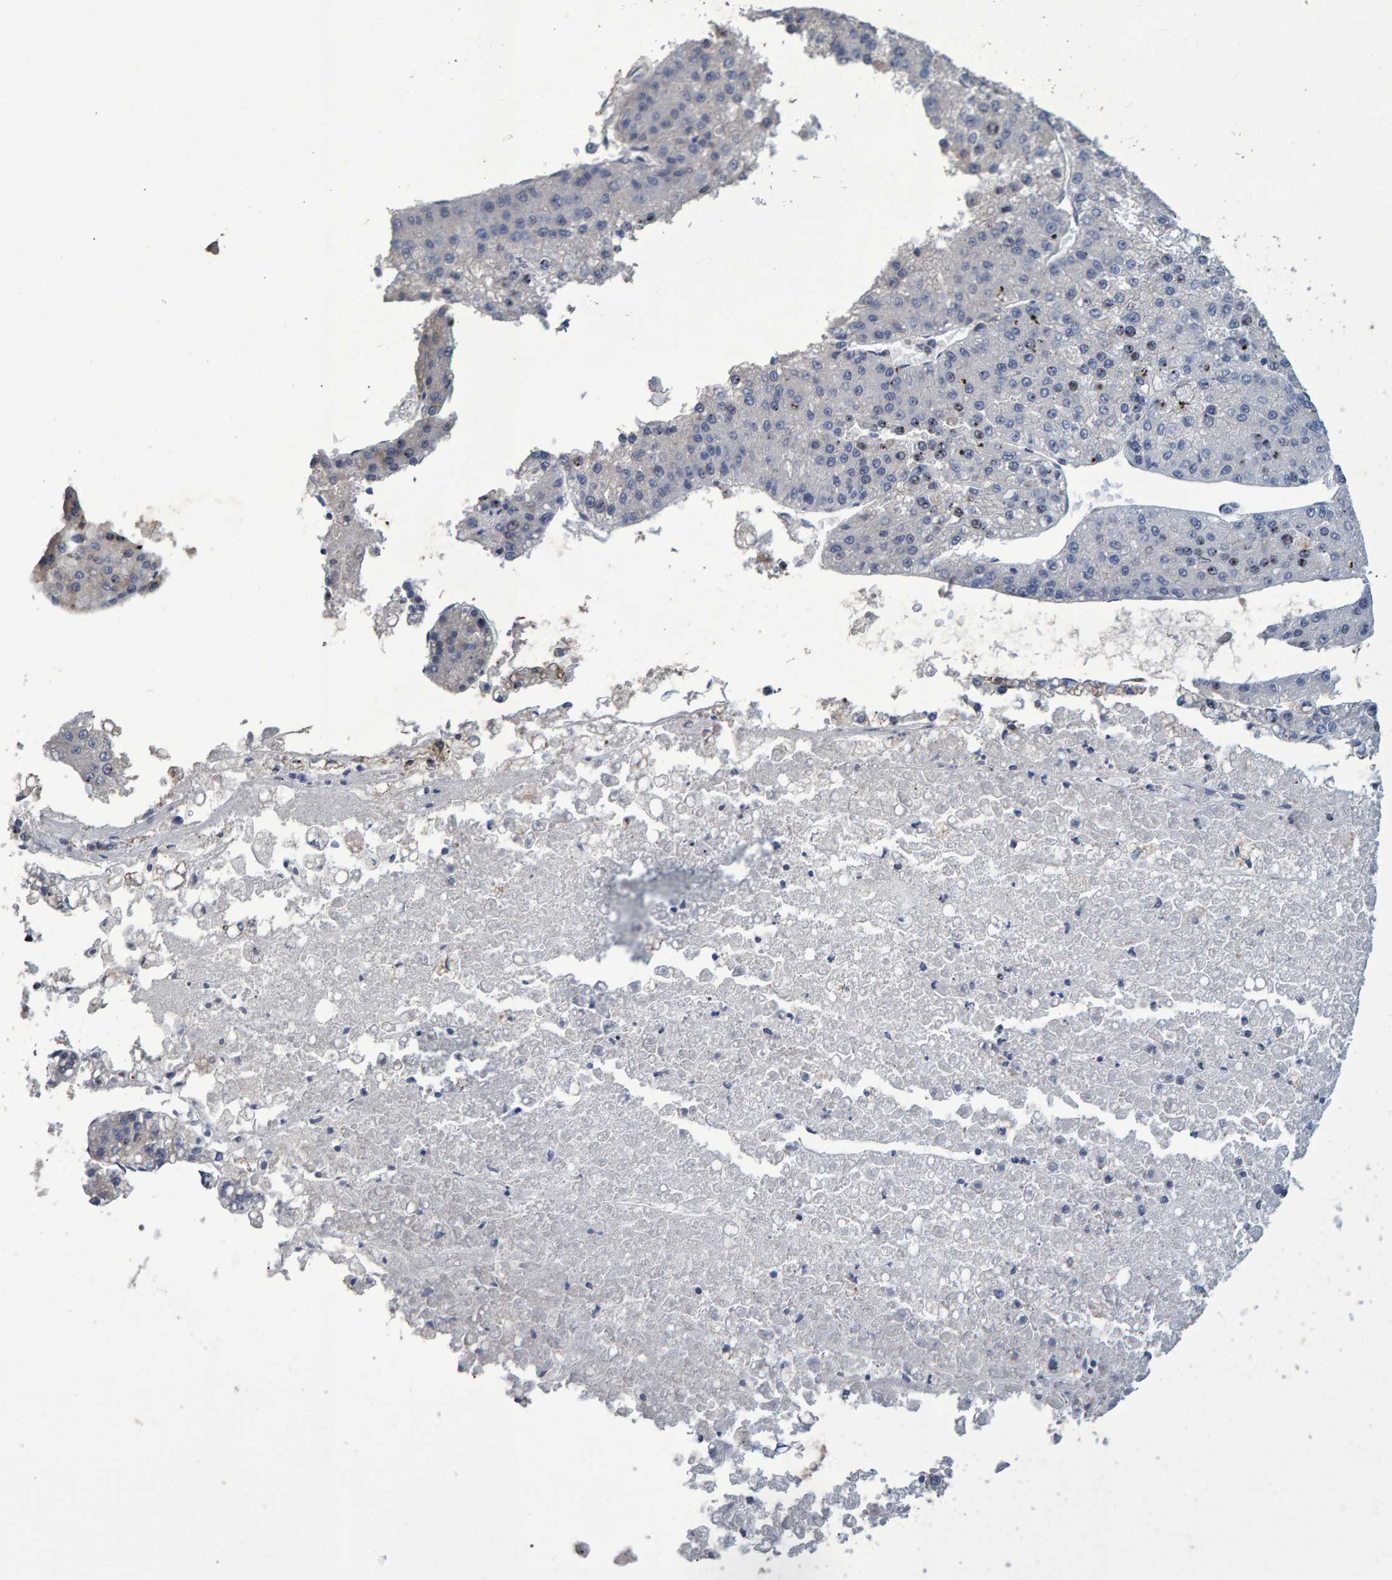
{"staining": {"intensity": "negative", "quantity": "none", "location": "none"}, "tissue": "liver cancer", "cell_type": "Tumor cells", "image_type": "cancer", "snomed": [{"axis": "morphology", "description": "Carcinoma, Hepatocellular, NOS"}, {"axis": "topography", "description": "Liver"}], "caption": "Micrograph shows no significant protein positivity in tumor cells of liver cancer (hepatocellular carcinoma).", "gene": "QKI", "patient": {"sex": "female", "age": 73}}